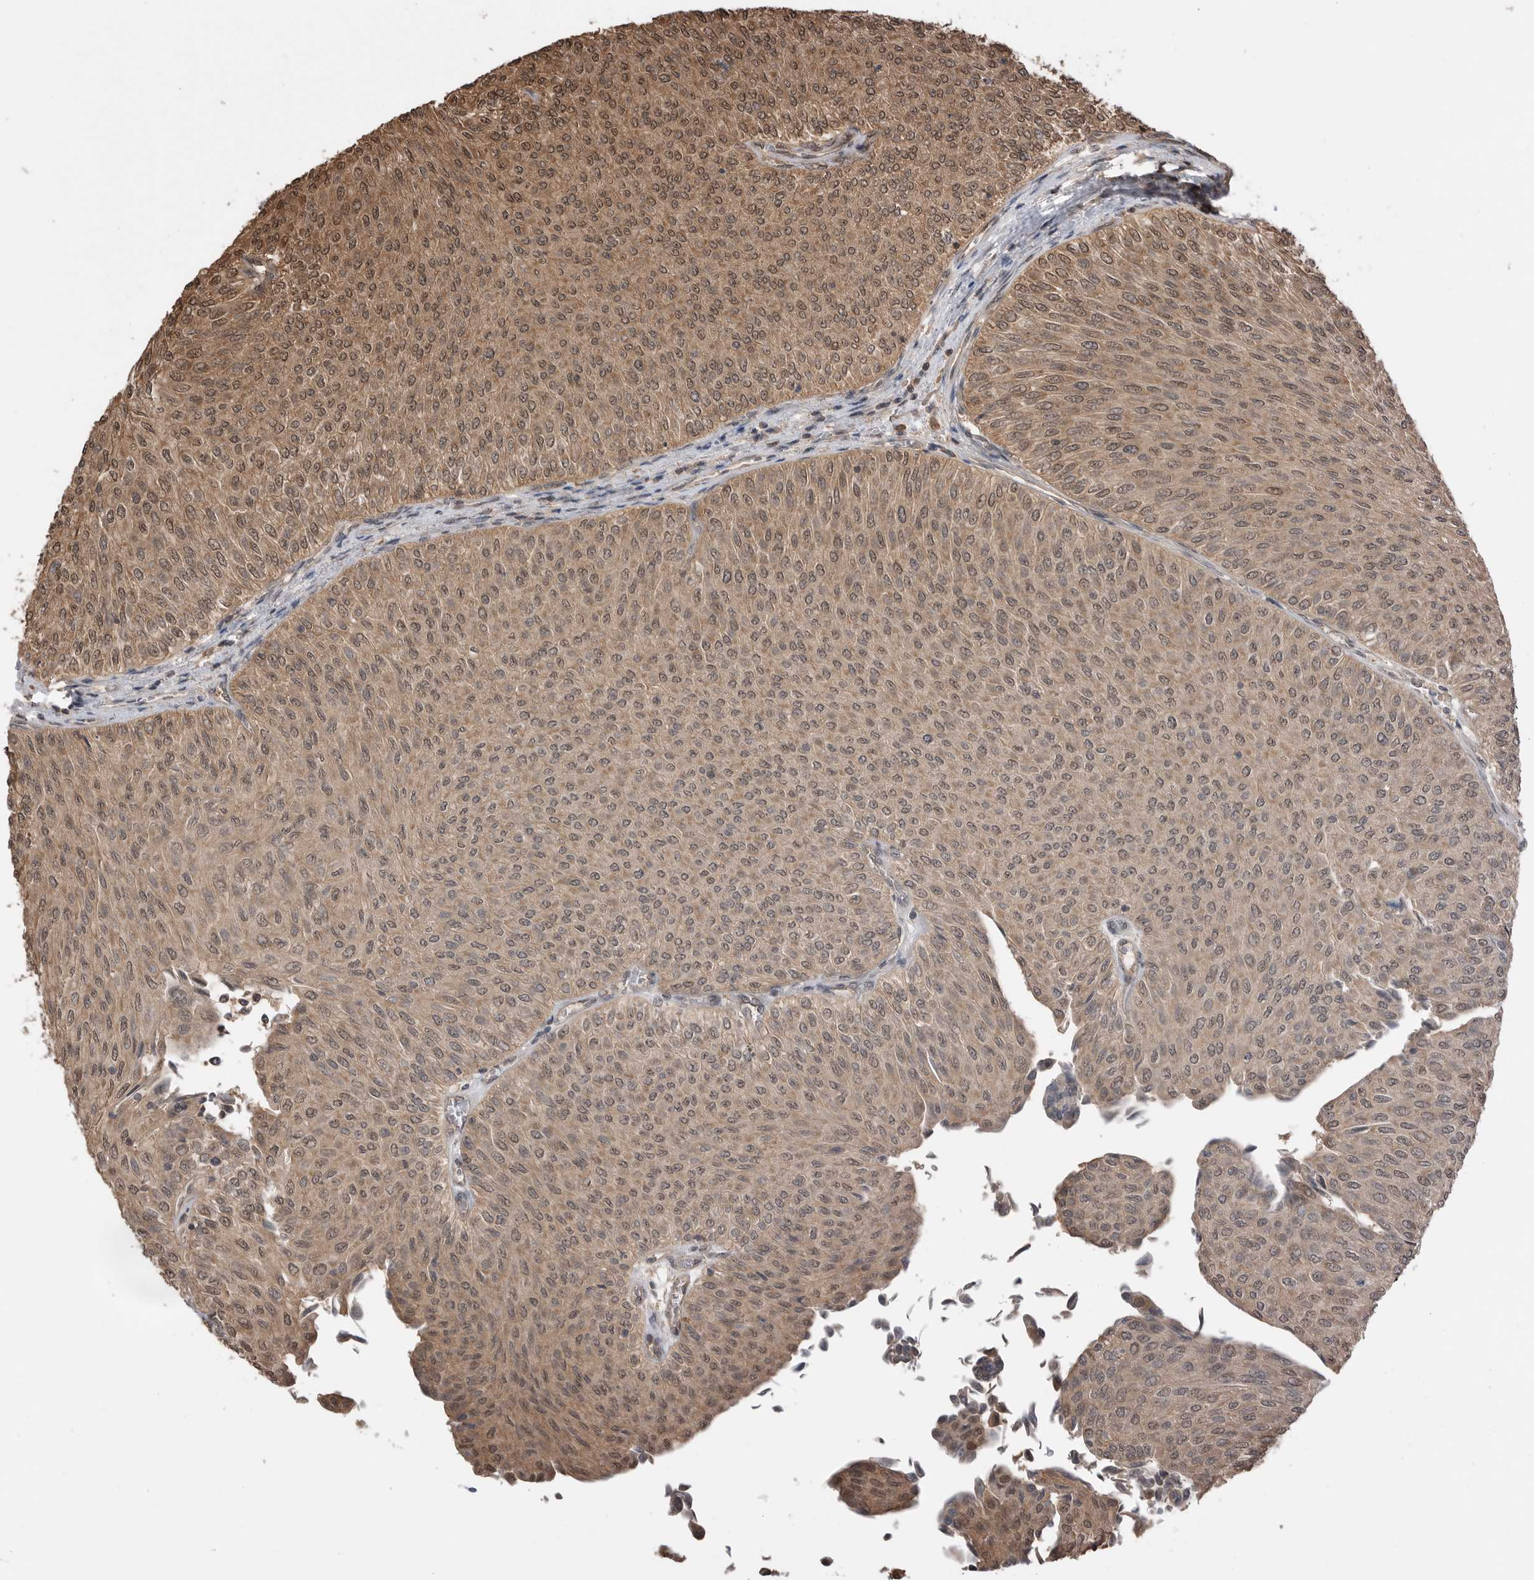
{"staining": {"intensity": "moderate", "quantity": ">75%", "location": "cytoplasmic/membranous,nuclear"}, "tissue": "urothelial cancer", "cell_type": "Tumor cells", "image_type": "cancer", "snomed": [{"axis": "morphology", "description": "Urothelial carcinoma, Low grade"}, {"axis": "topography", "description": "Urinary bladder"}], "caption": "Protein staining demonstrates moderate cytoplasmic/membranous and nuclear expression in about >75% of tumor cells in urothelial carcinoma (low-grade). The protein is shown in brown color, while the nuclei are stained blue.", "gene": "PEAK1", "patient": {"sex": "male", "age": 78}}